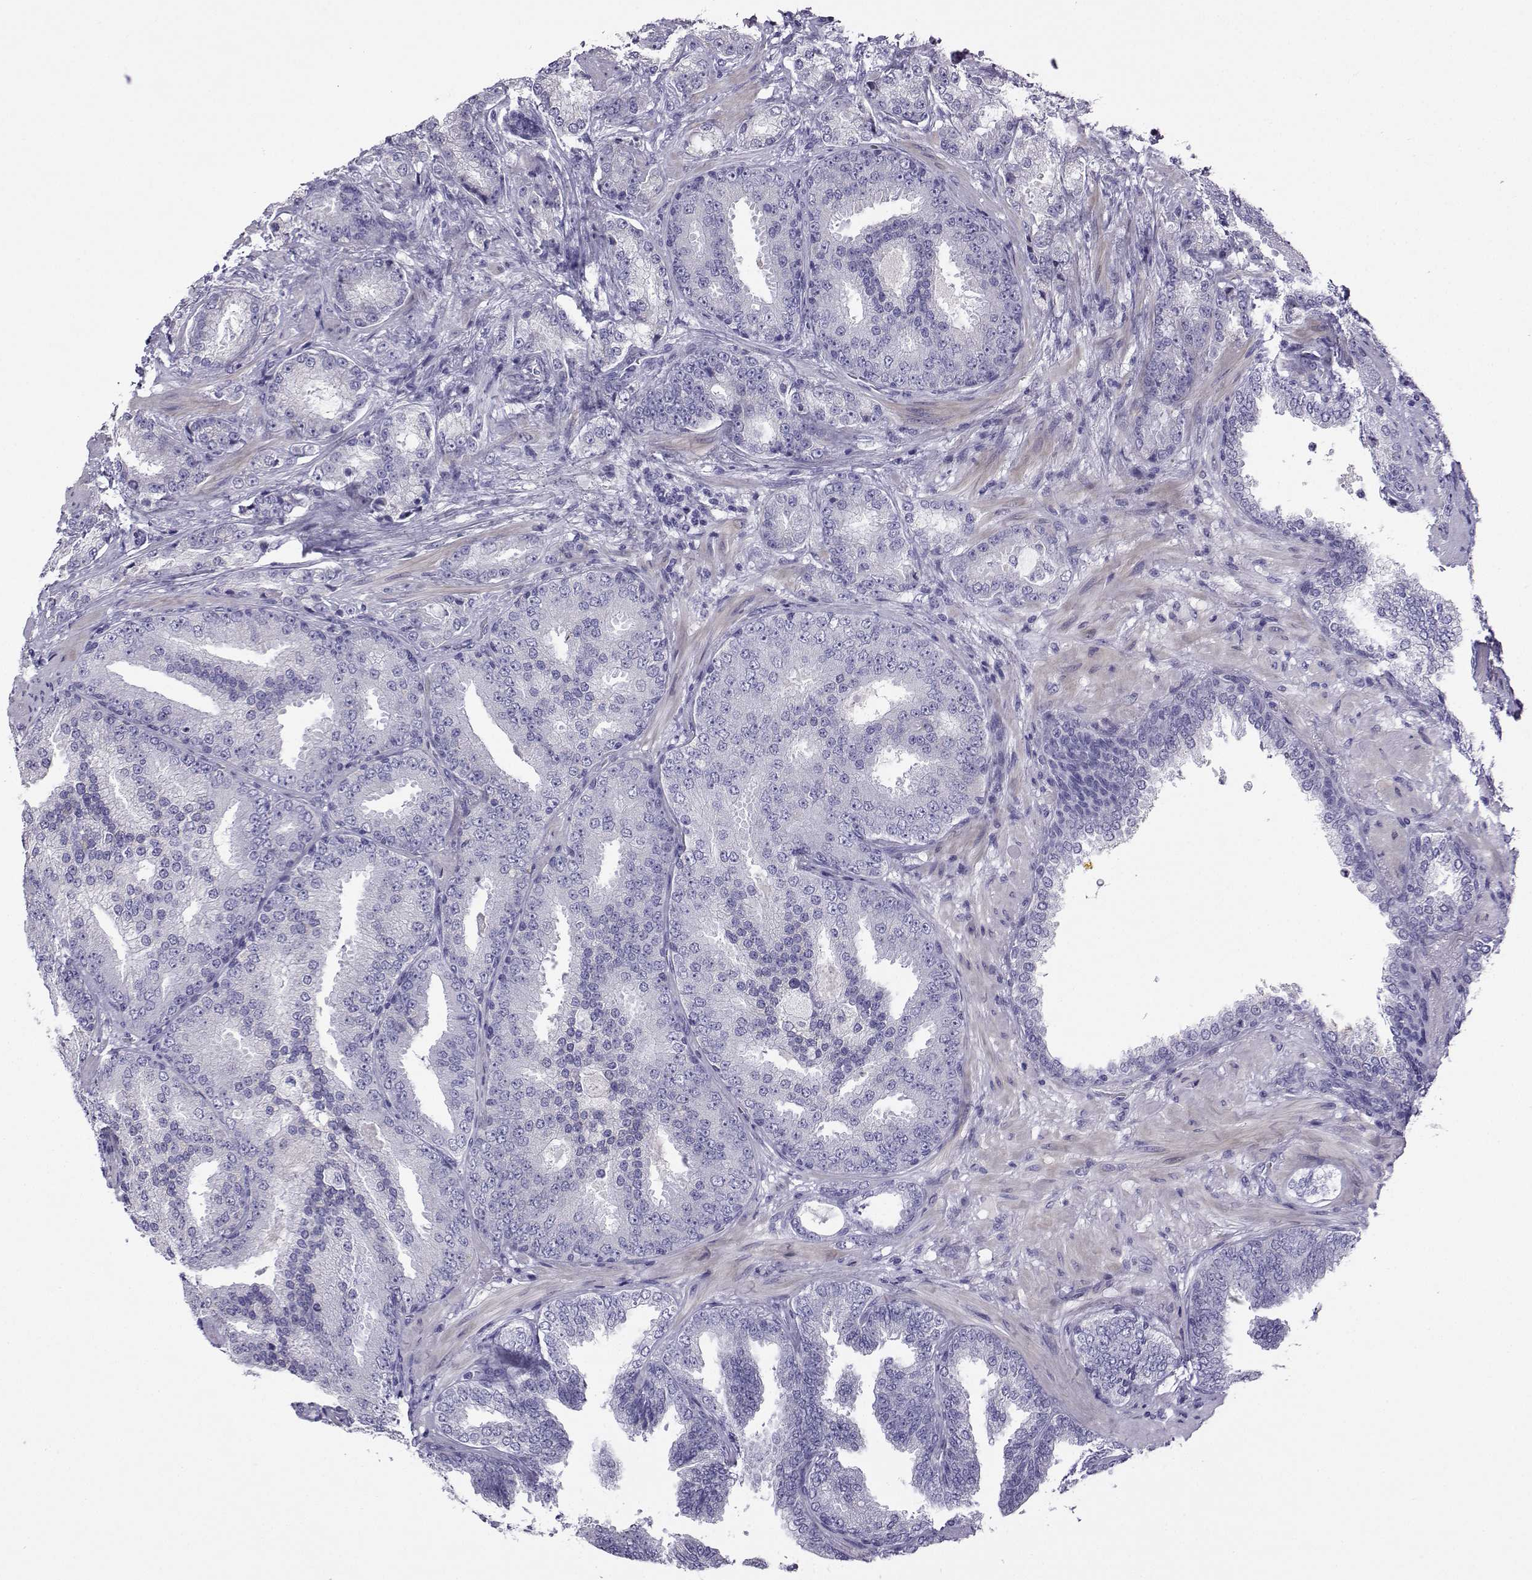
{"staining": {"intensity": "negative", "quantity": "none", "location": "none"}, "tissue": "prostate cancer", "cell_type": "Tumor cells", "image_type": "cancer", "snomed": [{"axis": "morphology", "description": "Adenocarcinoma, Low grade"}, {"axis": "topography", "description": "Prostate"}], "caption": "Tumor cells show no significant staining in low-grade adenocarcinoma (prostate).", "gene": "FBXO24", "patient": {"sex": "male", "age": 68}}